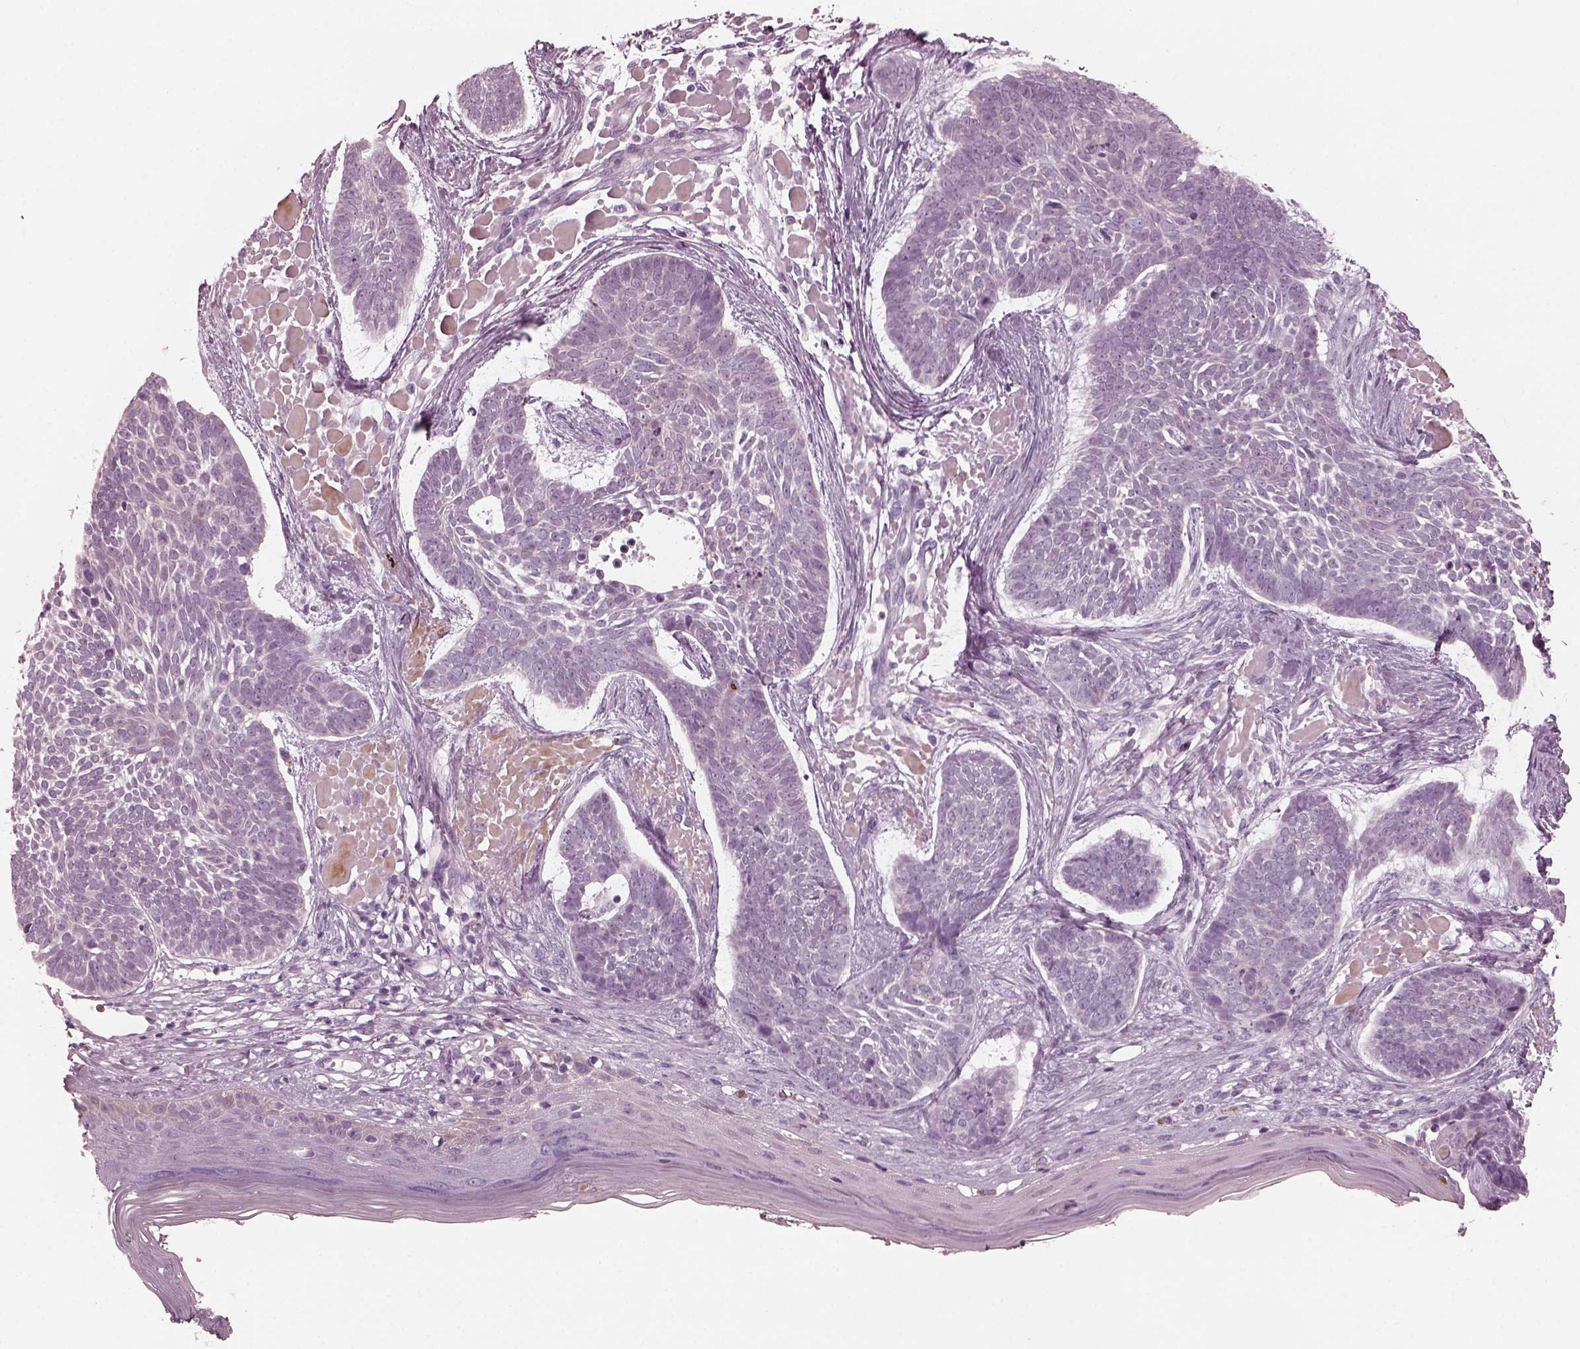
{"staining": {"intensity": "negative", "quantity": "none", "location": "none"}, "tissue": "skin cancer", "cell_type": "Tumor cells", "image_type": "cancer", "snomed": [{"axis": "morphology", "description": "Basal cell carcinoma"}, {"axis": "topography", "description": "Skin"}], "caption": "There is no significant staining in tumor cells of skin basal cell carcinoma.", "gene": "GRM6", "patient": {"sex": "male", "age": 85}}